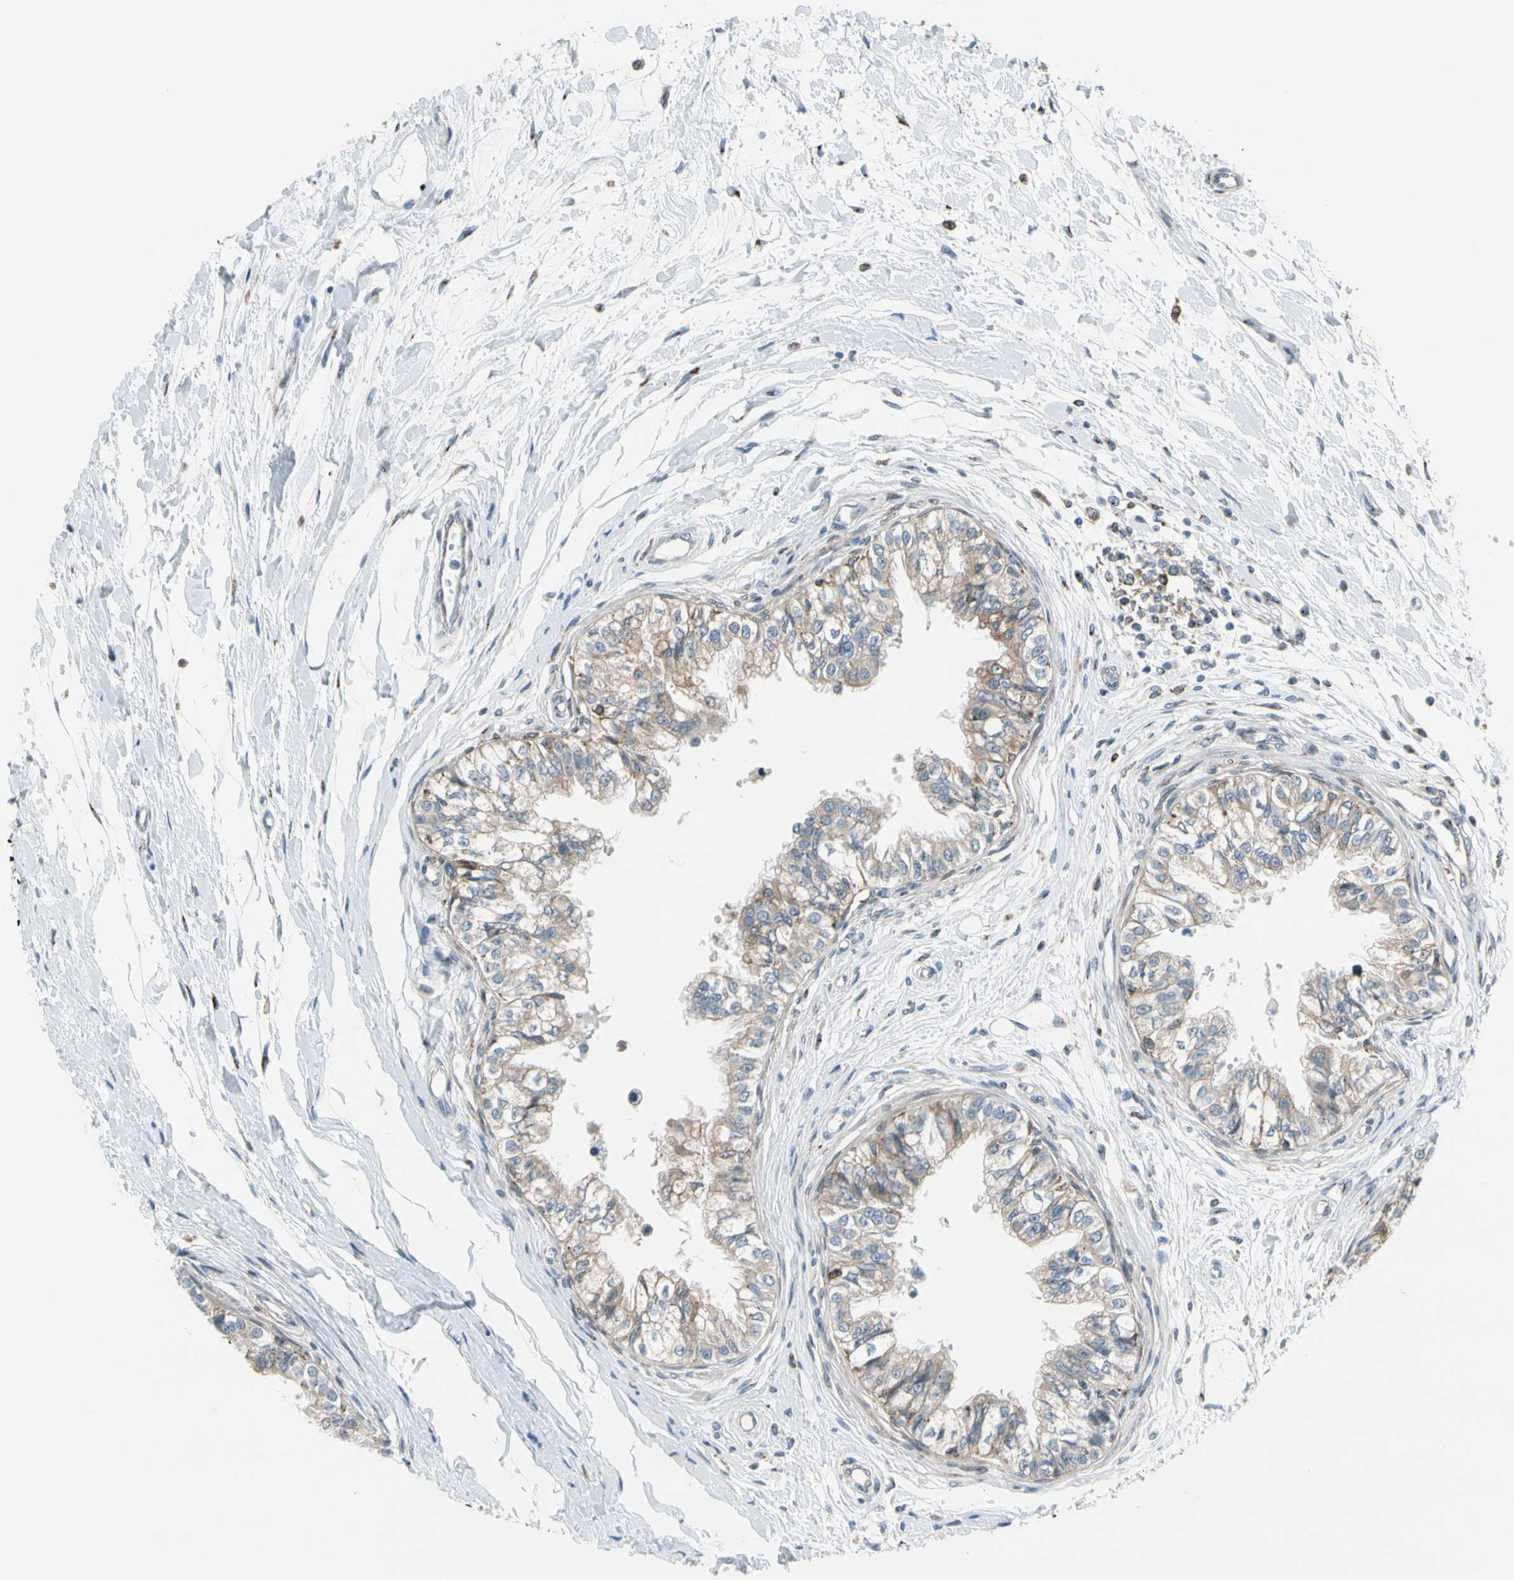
{"staining": {"intensity": "strong", "quantity": ">75%", "location": "cytoplasmic/membranous"}, "tissue": "epididymis", "cell_type": "Glandular cells", "image_type": "normal", "snomed": [{"axis": "morphology", "description": "Normal tissue, NOS"}, {"axis": "morphology", "description": "Adenocarcinoma, metastatic, NOS"}, {"axis": "topography", "description": "Testis"}, {"axis": "topography", "description": "Epididymis"}], "caption": "Immunohistochemistry micrograph of unremarkable epididymis: human epididymis stained using immunohistochemistry reveals high levels of strong protein expression localized specifically in the cytoplasmic/membranous of glandular cells, appearing as a cytoplasmic/membranous brown color.", "gene": "NUCB1", "patient": {"sex": "male", "age": 26}}